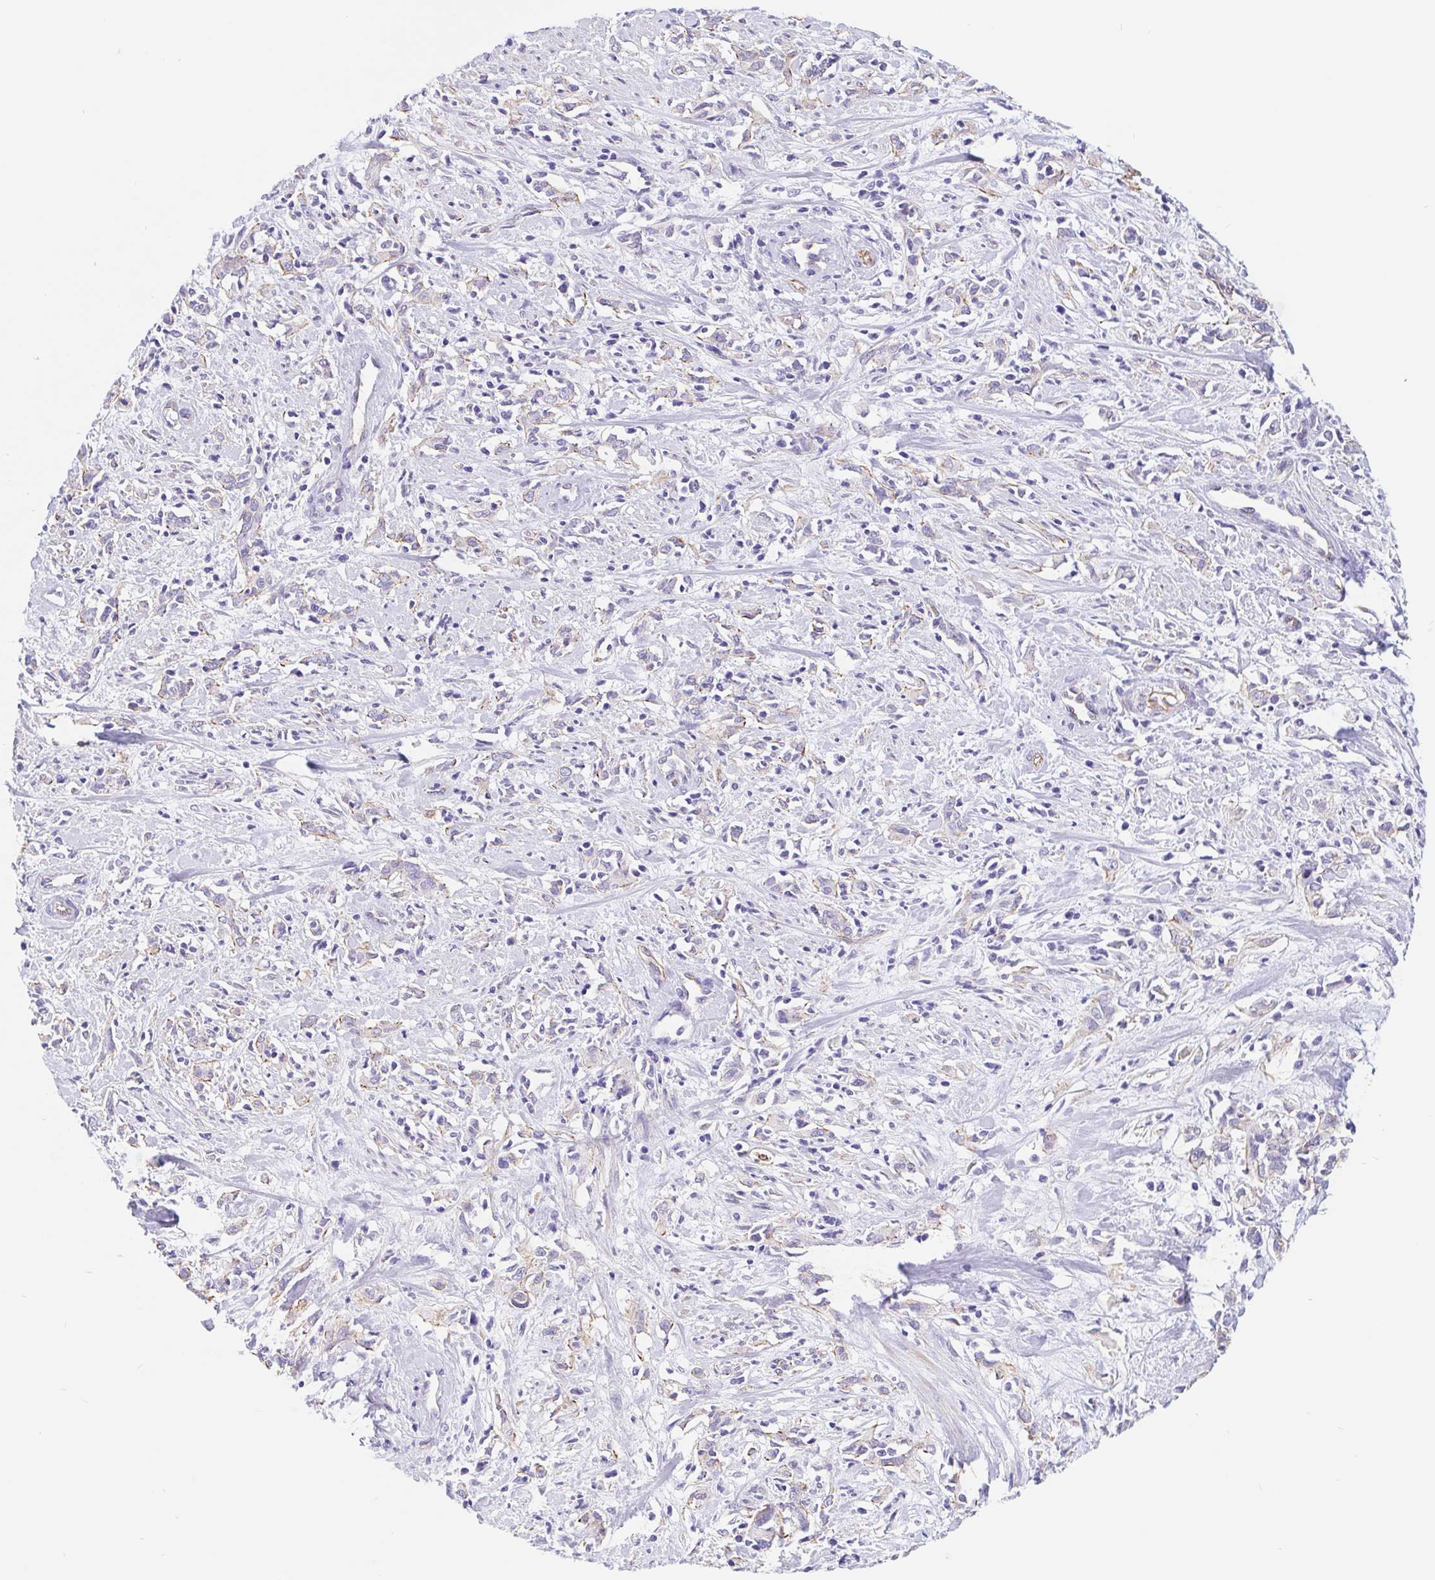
{"staining": {"intensity": "negative", "quantity": "none", "location": "none"}, "tissue": "cervical cancer", "cell_type": "Tumor cells", "image_type": "cancer", "snomed": [{"axis": "morphology", "description": "Adenocarcinoma, NOS"}, {"axis": "topography", "description": "Cervix"}], "caption": "This is a micrograph of immunohistochemistry (IHC) staining of cervical adenocarcinoma, which shows no positivity in tumor cells. (Stains: DAB (3,3'-diaminobenzidine) immunohistochemistry with hematoxylin counter stain, Microscopy: brightfield microscopy at high magnification).", "gene": "LIMCH1", "patient": {"sex": "female", "age": 40}}